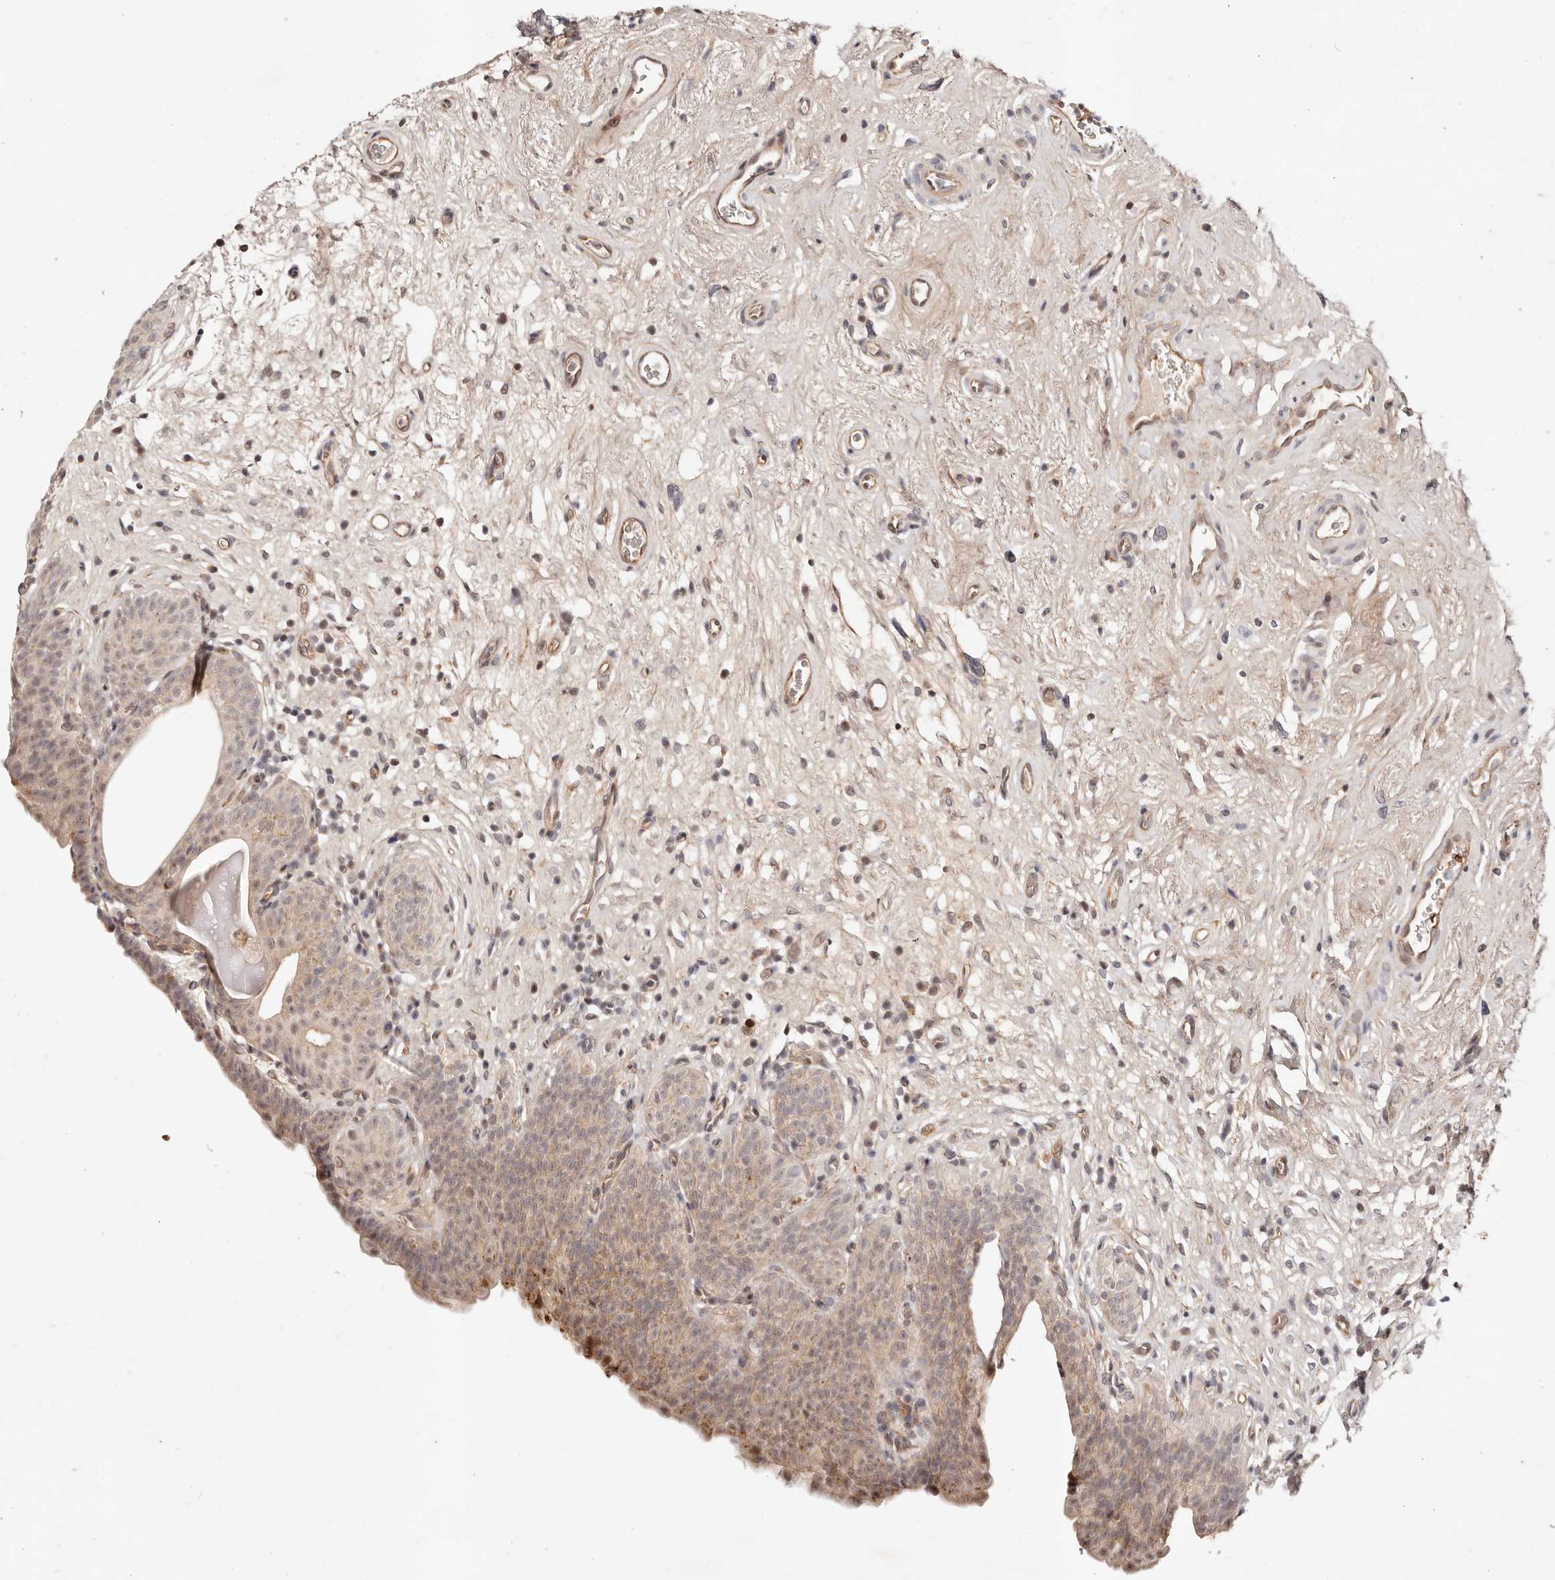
{"staining": {"intensity": "moderate", "quantity": "<25%", "location": "cytoplasmic/membranous,nuclear"}, "tissue": "urinary bladder", "cell_type": "Urothelial cells", "image_type": "normal", "snomed": [{"axis": "morphology", "description": "Normal tissue, NOS"}, {"axis": "topography", "description": "Urinary bladder"}], "caption": "Urinary bladder stained with IHC displays moderate cytoplasmic/membranous,nuclear expression in approximately <25% of urothelial cells.", "gene": "WRN", "patient": {"sex": "male", "age": 83}}